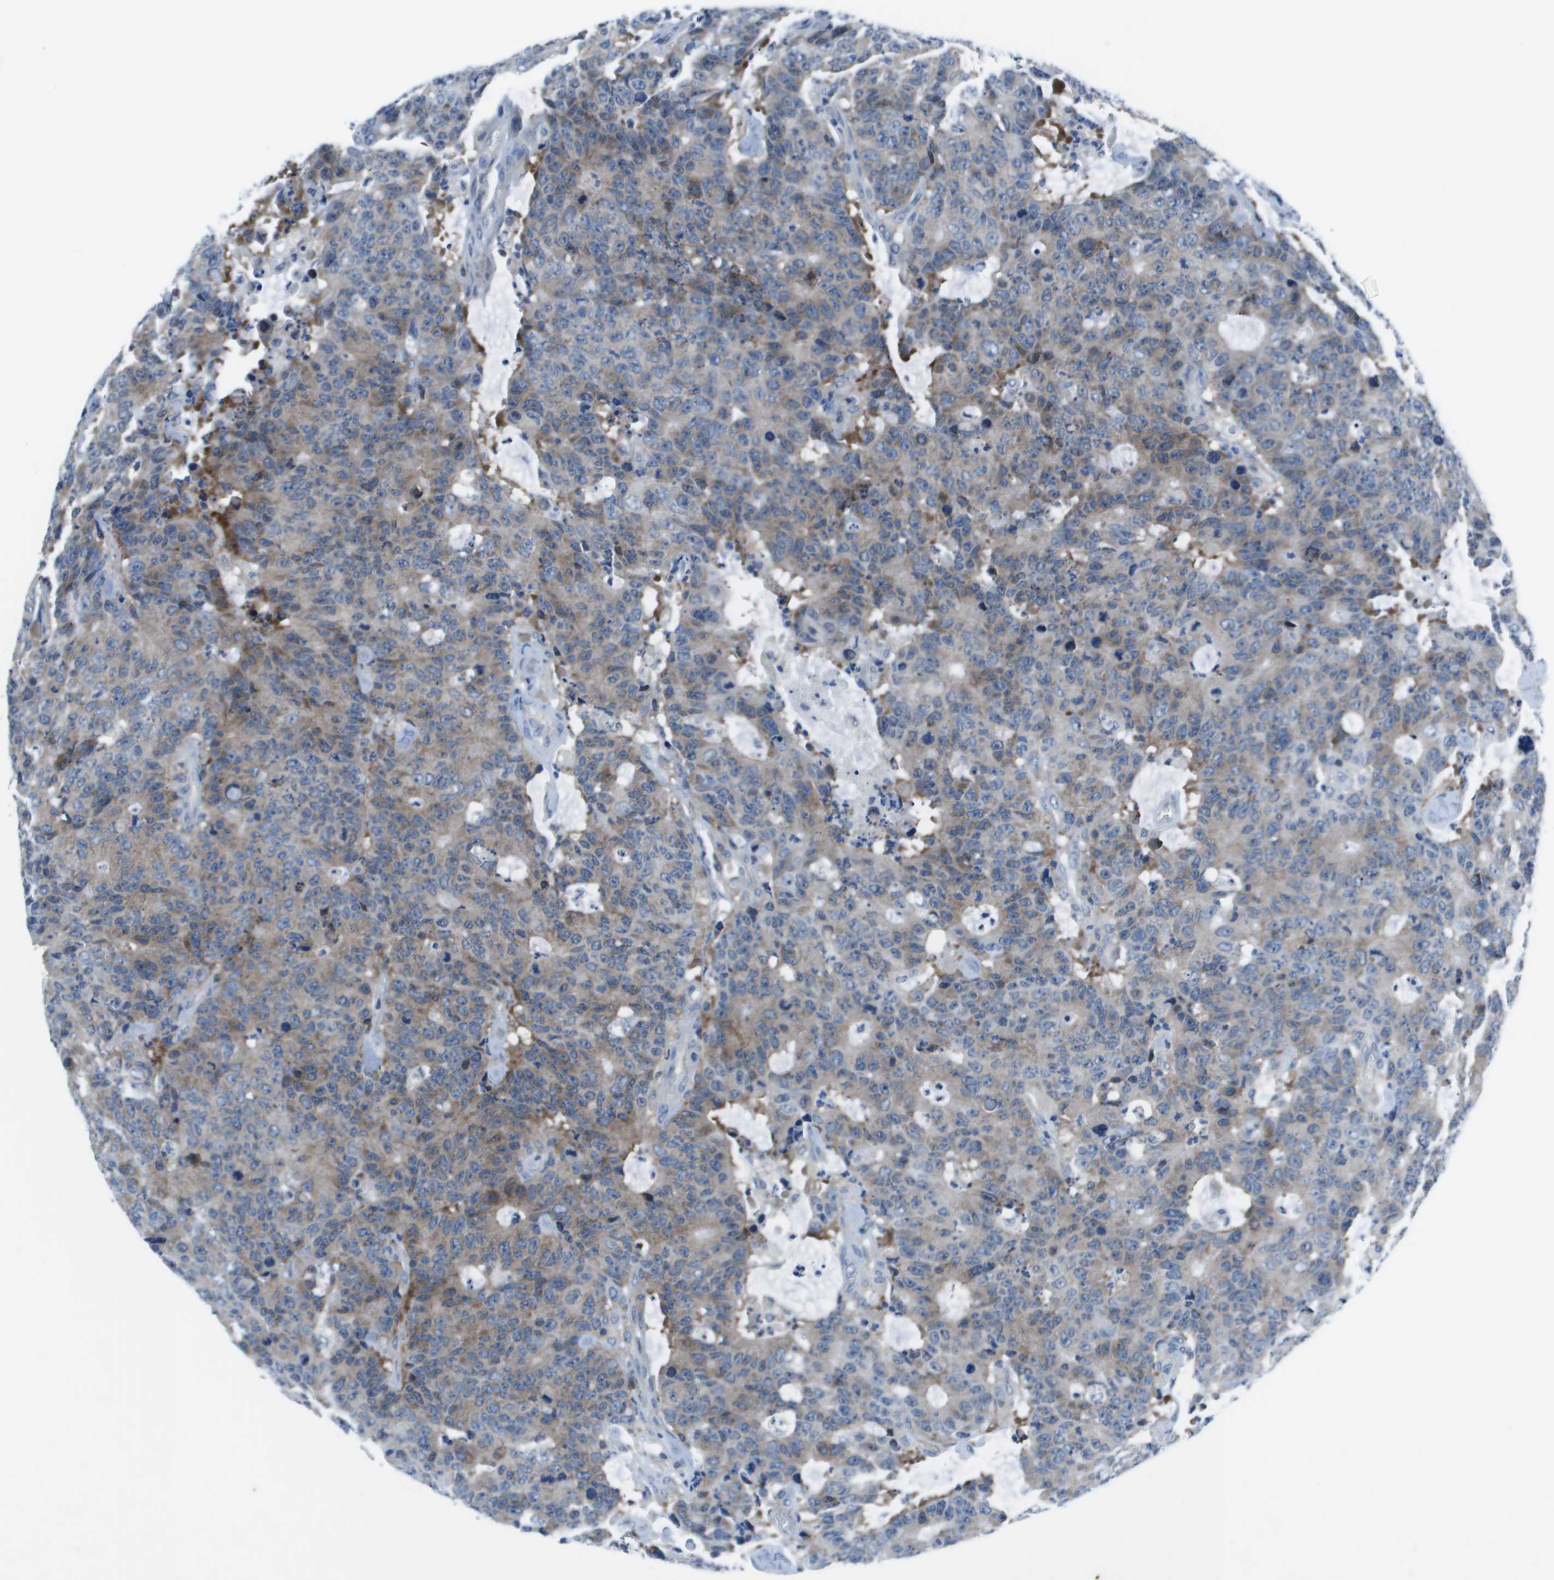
{"staining": {"intensity": "moderate", "quantity": "25%-75%", "location": "cytoplasmic/membranous"}, "tissue": "colorectal cancer", "cell_type": "Tumor cells", "image_type": "cancer", "snomed": [{"axis": "morphology", "description": "Adenocarcinoma, NOS"}, {"axis": "topography", "description": "Colon"}], "caption": "This image displays adenocarcinoma (colorectal) stained with immunohistochemistry (IHC) to label a protein in brown. The cytoplasmic/membranous of tumor cells show moderate positivity for the protein. Nuclei are counter-stained blue.", "gene": "STIP1", "patient": {"sex": "female", "age": 86}}